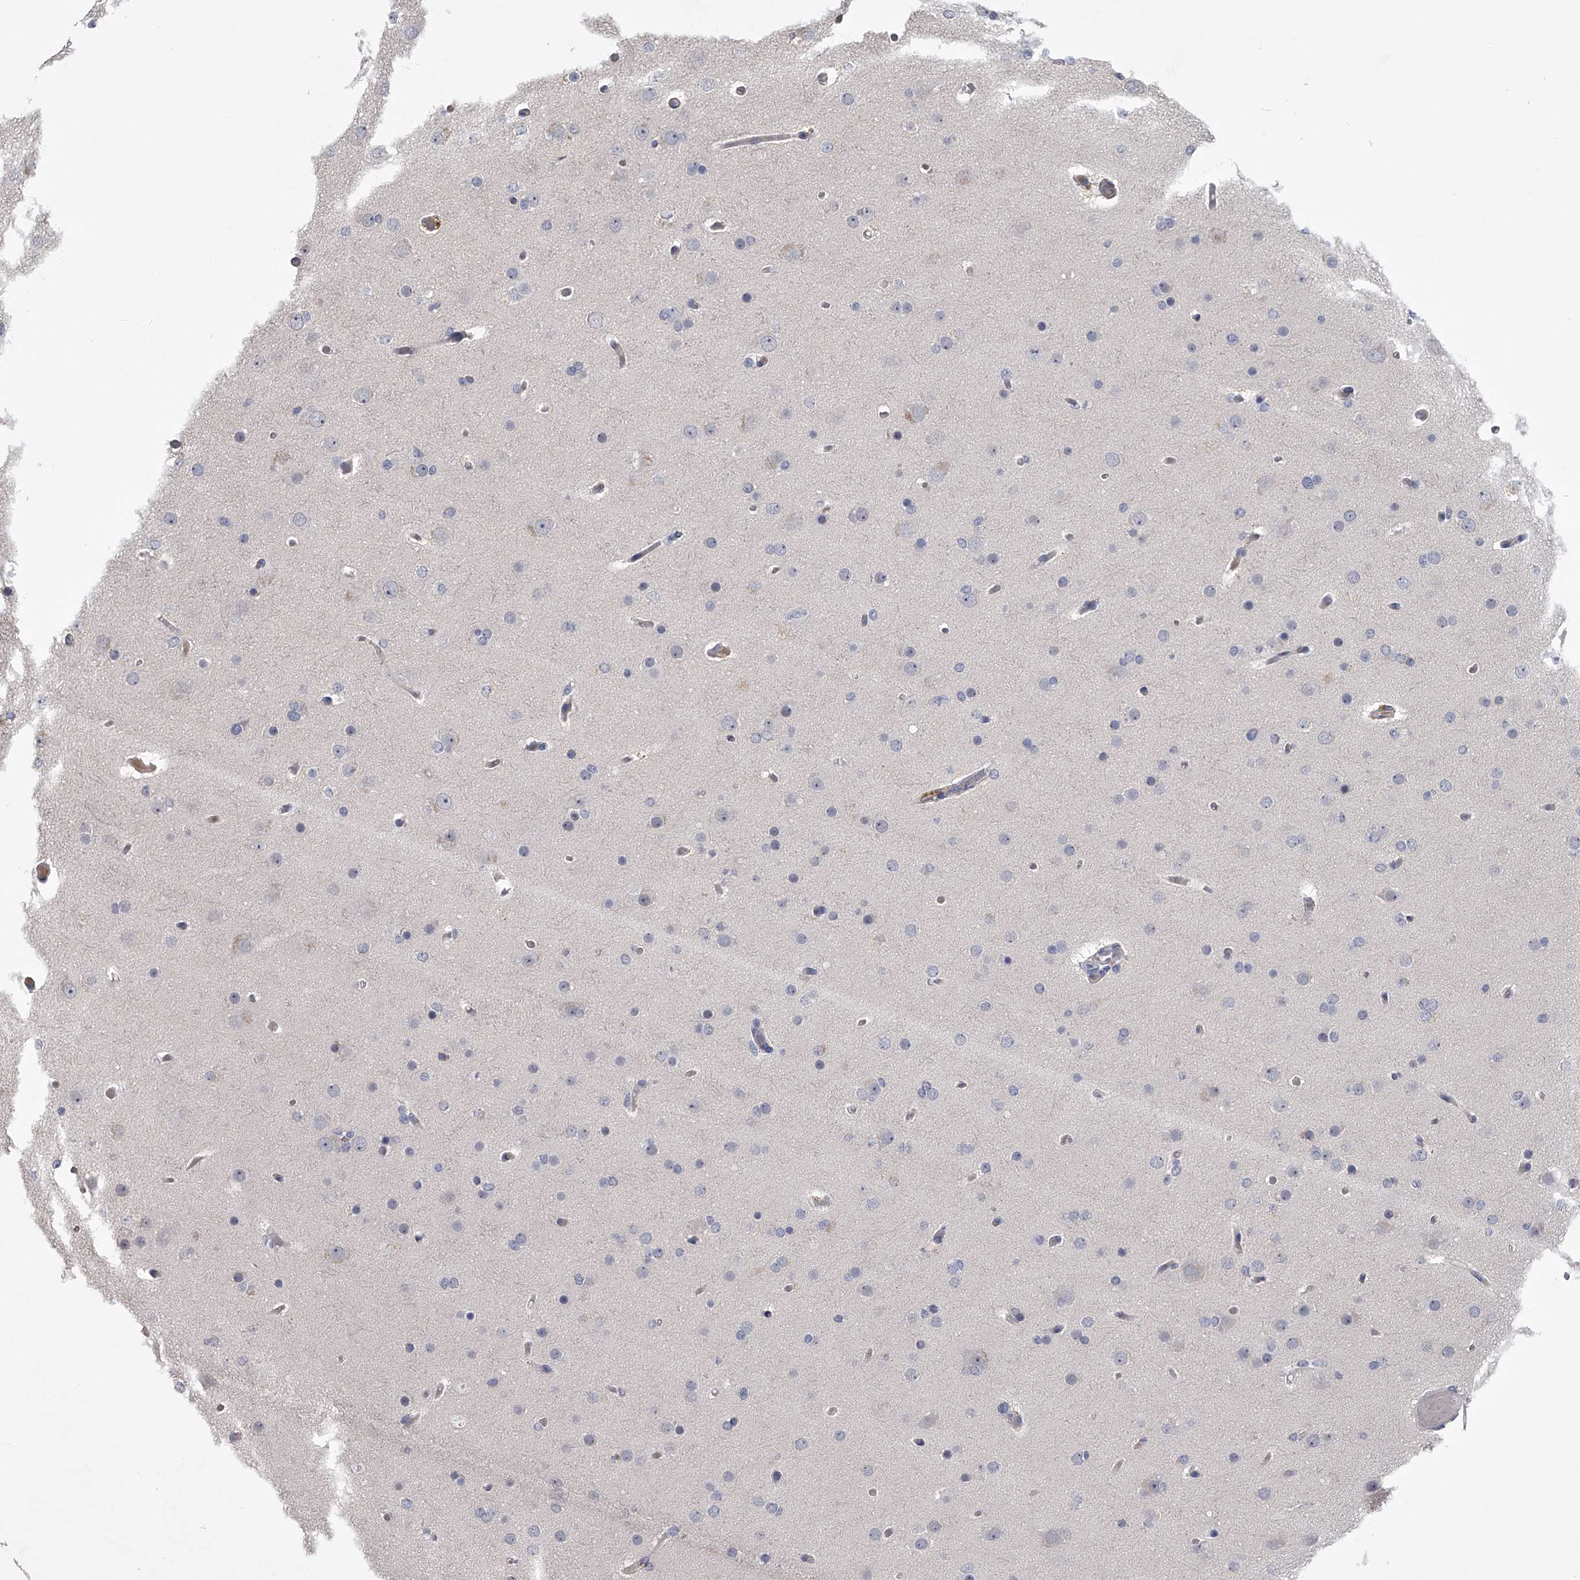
{"staining": {"intensity": "negative", "quantity": "none", "location": "none"}, "tissue": "glioma", "cell_type": "Tumor cells", "image_type": "cancer", "snomed": [{"axis": "morphology", "description": "Glioma, malignant, High grade"}, {"axis": "topography", "description": "Cerebral cortex"}], "caption": "The photomicrograph exhibits no significant staining in tumor cells of malignant glioma (high-grade). Brightfield microscopy of immunohistochemistry stained with DAB (brown) and hematoxylin (blue), captured at high magnification.", "gene": "MDN1", "patient": {"sex": "female", "age": 36}}